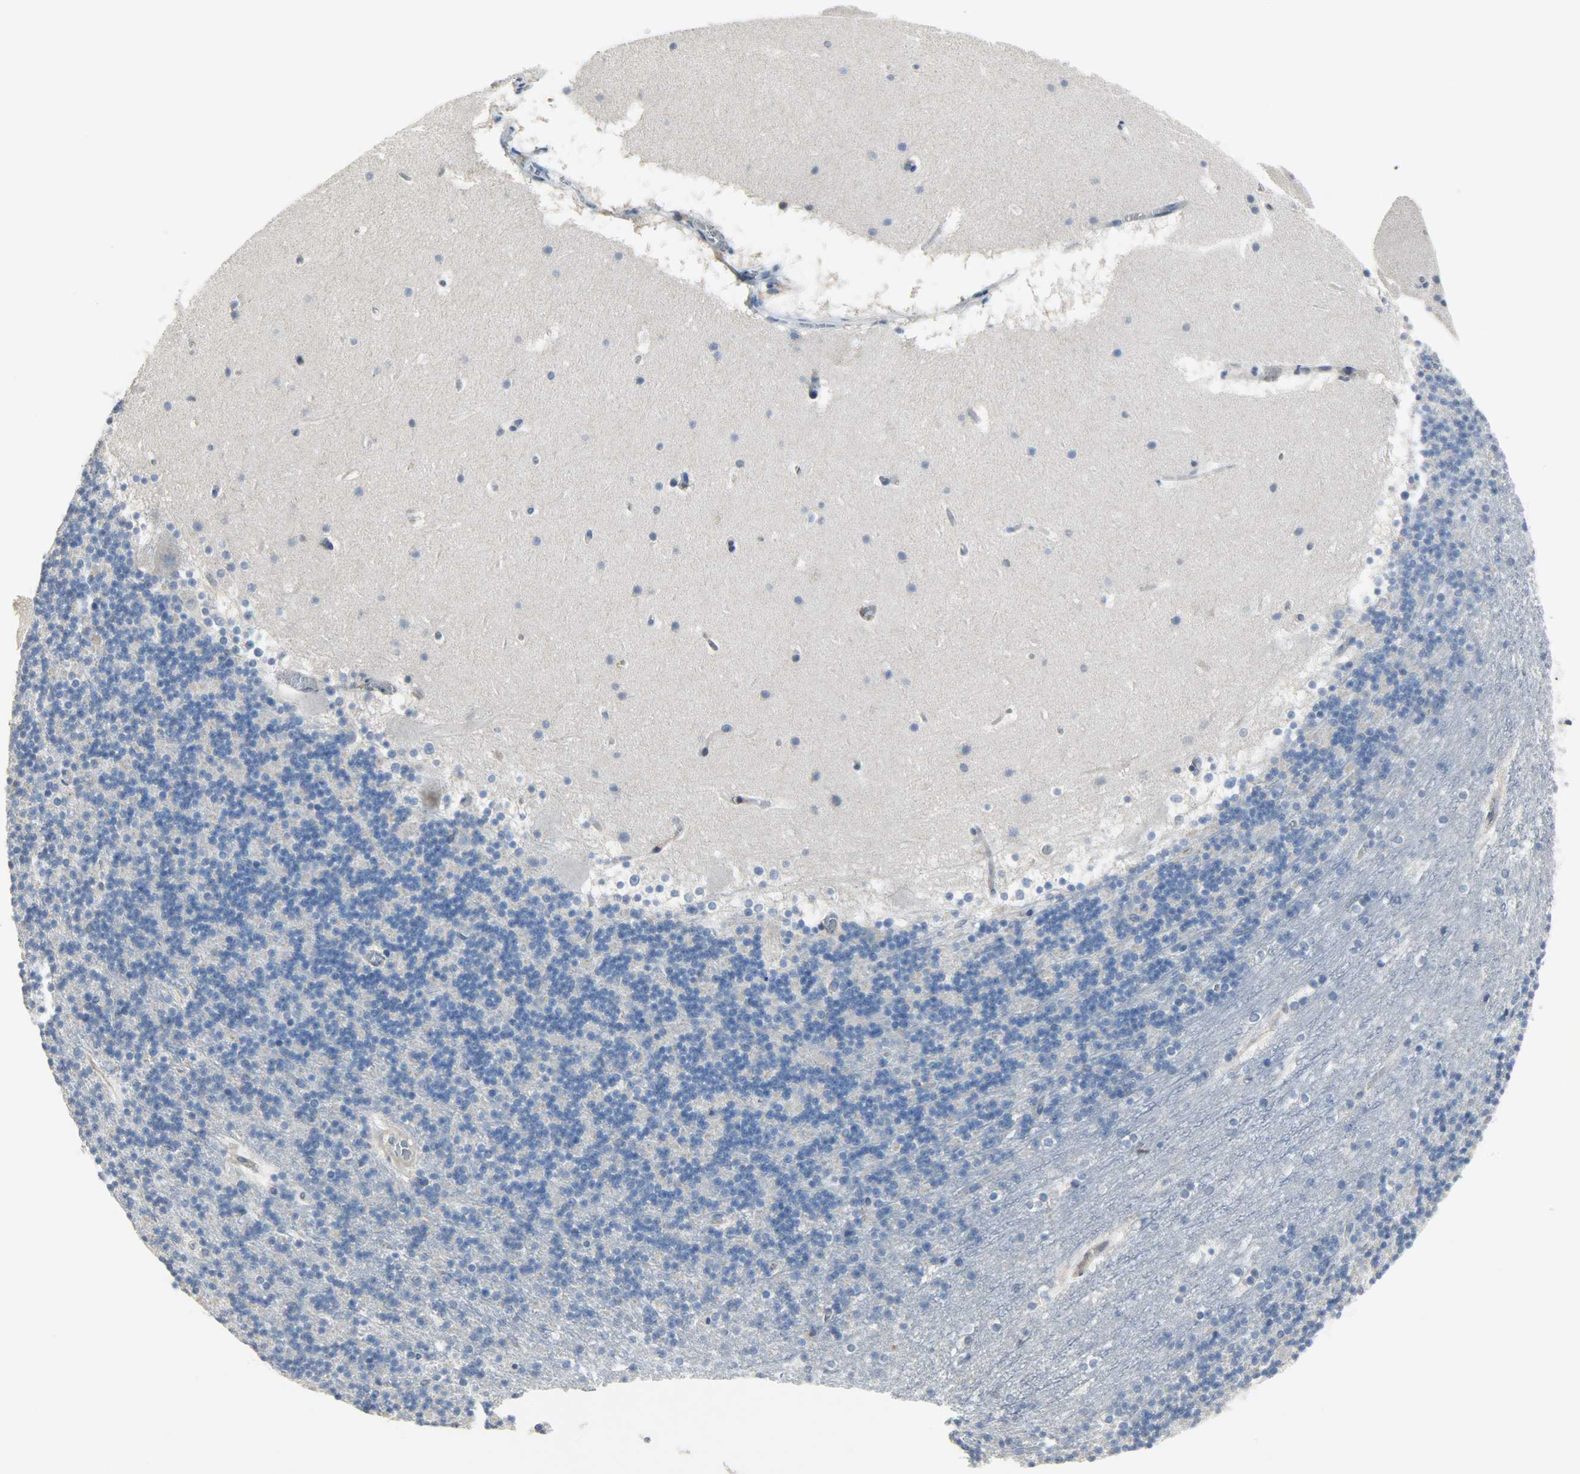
{"staining": {"intensity": "negative", "quantity": "none", "location": "none"}, "tissue": "cerebellum", "cell_type": "Cells in granular layer", "image_type": "normal", "snomed": [{"axis": "morphology", "description": "Normal tissue, NOS"}, {"axis": "topography", "description": "Cerebellum"}], "caption": "Immunohistochemical staining of normal human cerebellum displays no significant expression in cells in granular layer.", "gene": "TRIM21", "patient": {"sex": "male", "age": 45}}